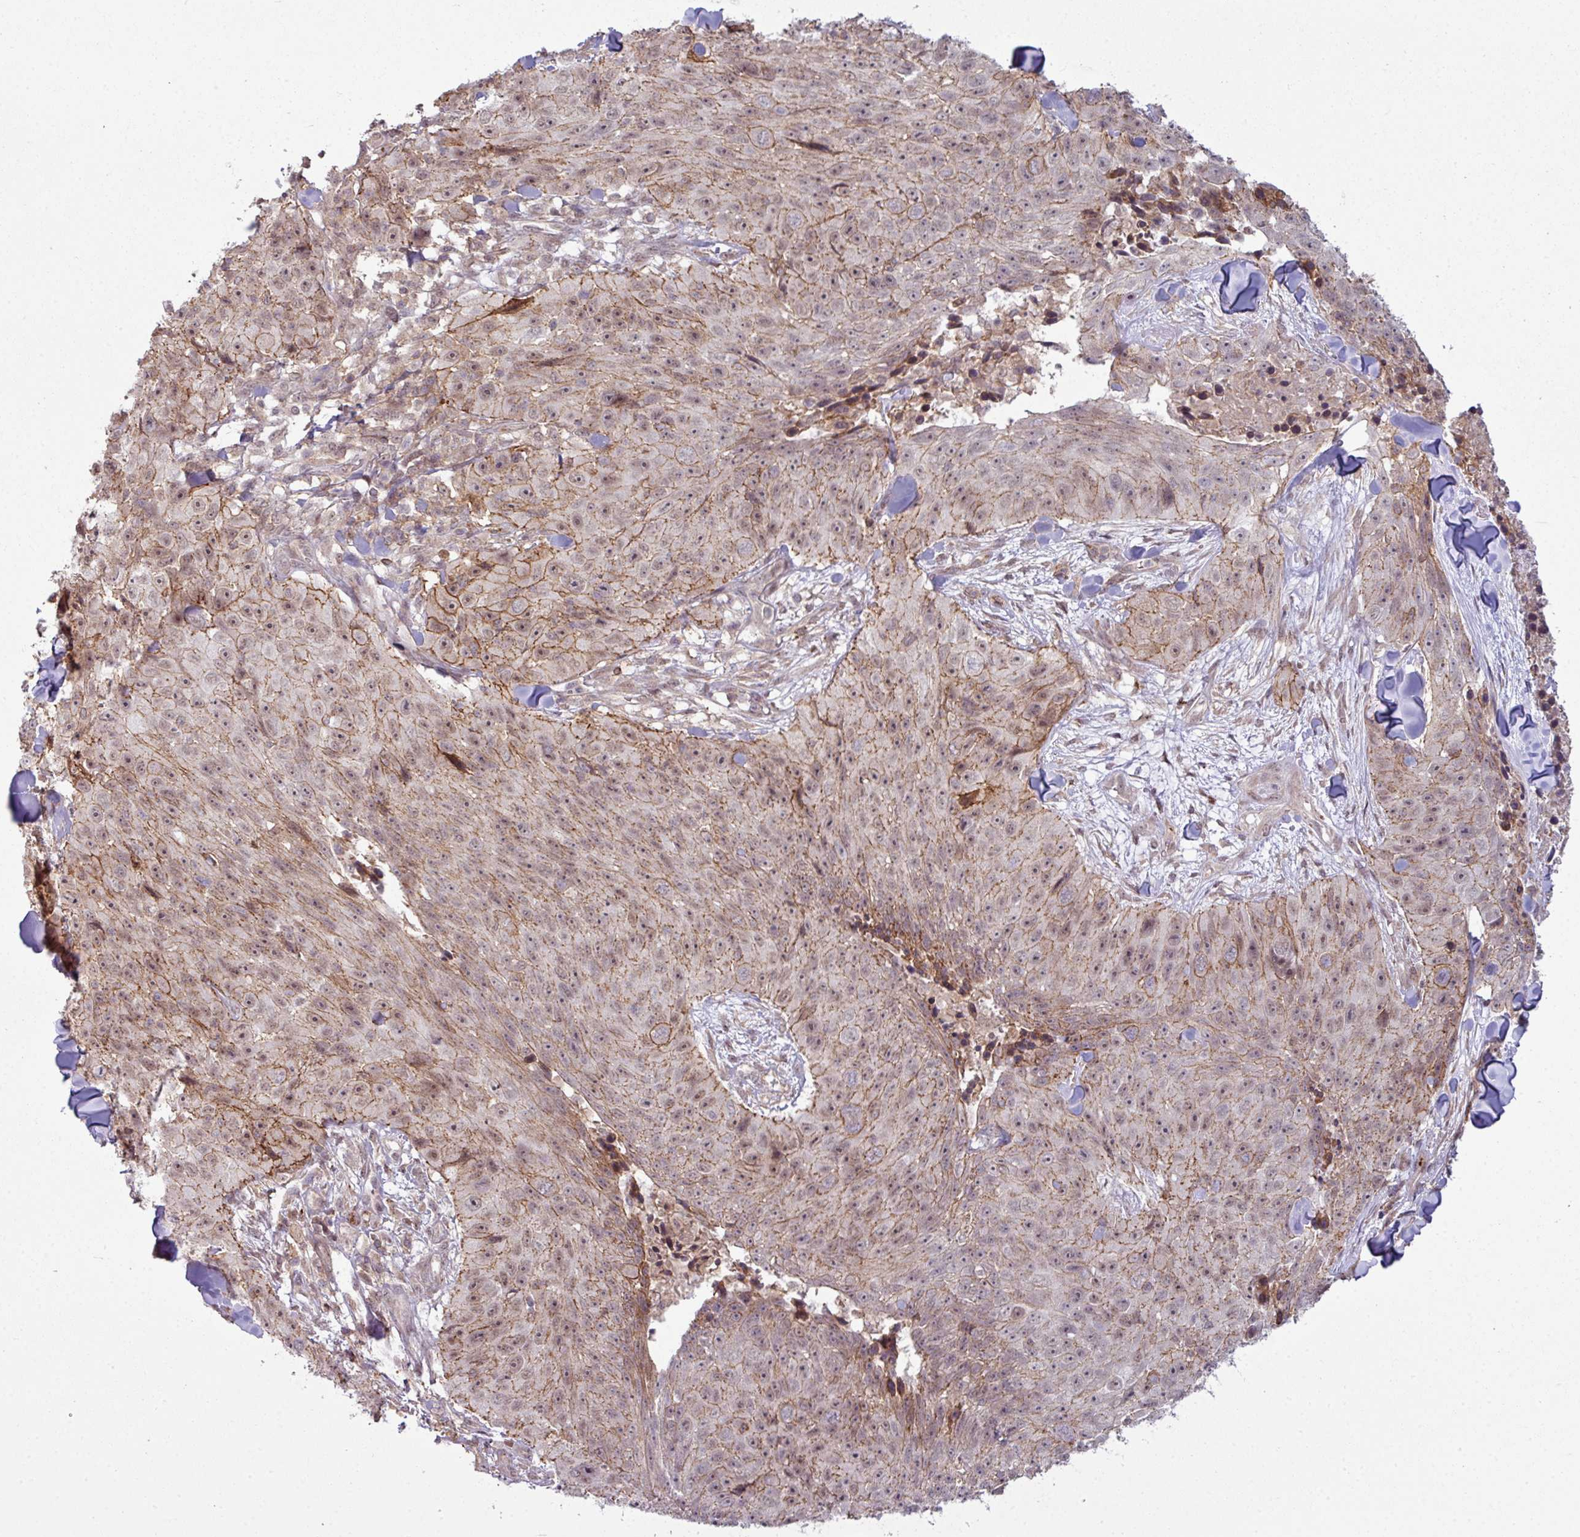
{"staining": {"intensity": "moderate", "quantity": "25%-75%", "location": "cytoplasmic/membranous"}, "tissue": "skin cancer", "cell_type": "Tumor cells", "image_type": "cancer", "snomed": [{"axis": "morphology", "description": "Squamous cell carcinoma, NOS"}, {"axis": "topography", "description": "Skin"}], "caption": "Protein staining exhibits moderate cytoplasmic/membranous expression in approximately 25%-75% of tumor cells in skin cancer (squamous cell carcinoma). (IHC, brightfield microscopy, high magnification).", "gene": "ZC2HC1C", "patient": {"sex": "female", "age": 87}}